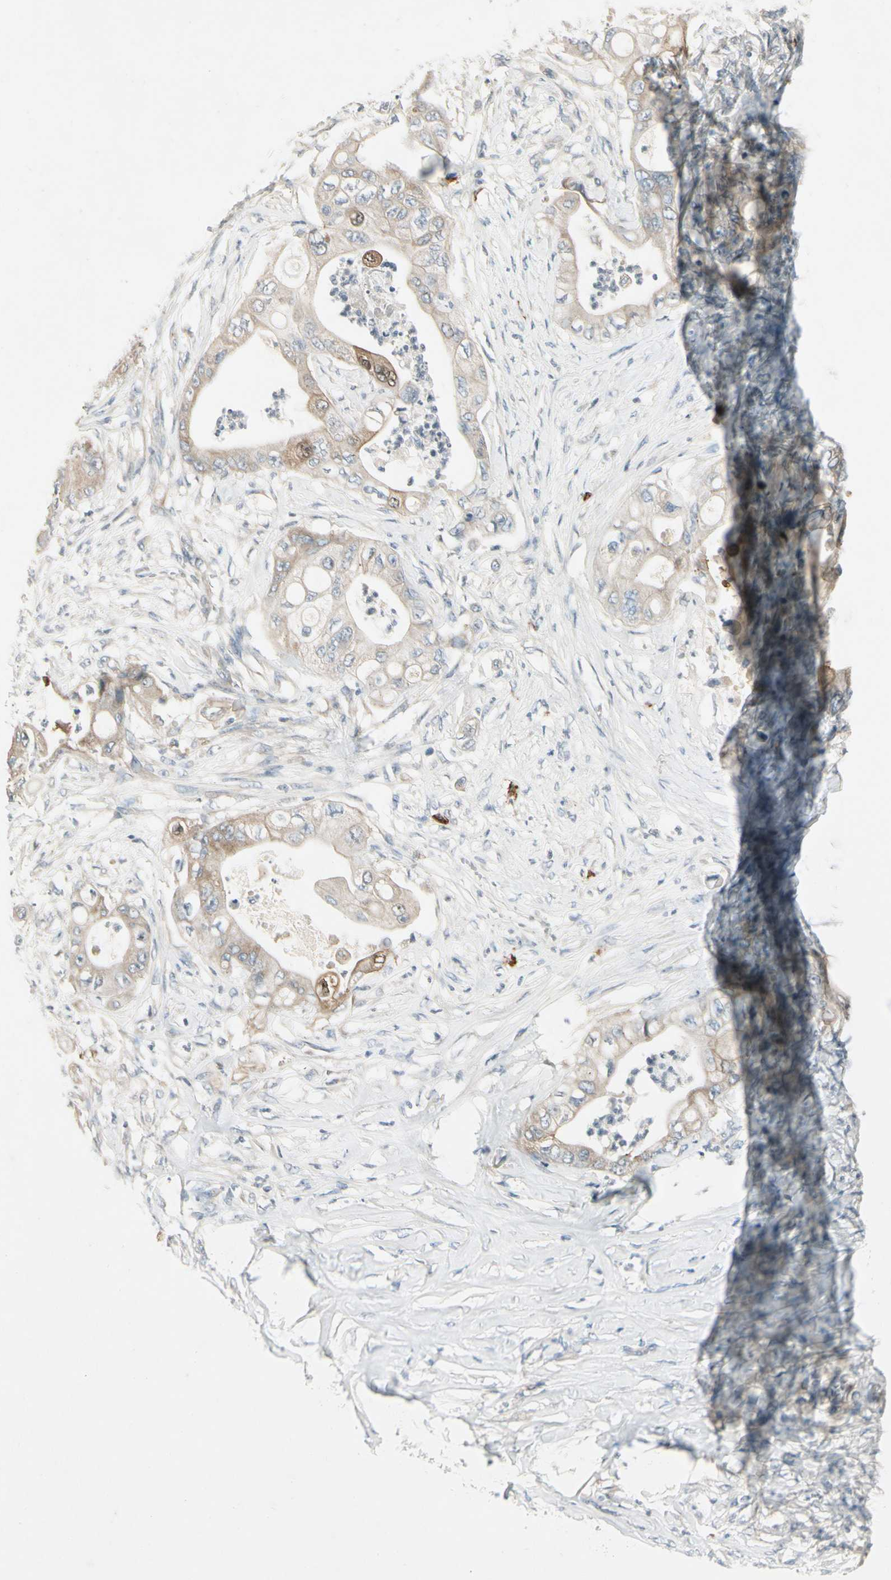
{"staining": {"intensity": "weak", "quantity": "25%-75%", "location": "cytoplasmic/membranous"}, "tissue": "stomach cancer", "cell_type": "Tumor cells", "image_type": "cancer", "snomed": [{"axis": "morphology", "description": "Adenocarcinoma, NOS"}, {"axis": "topography", "description": "Stomach"}], "caption": "Stomach adenocarcinoma stained with DAB (3,3'-diaminobenzidine) immunohistochemistry demonstrates low levels of weak cytoplasmic/membranous staining in approximately 25%-75% of tumor cells.", "gene": "ICAM5", "patient": {"sex": "female", "age": 73}}